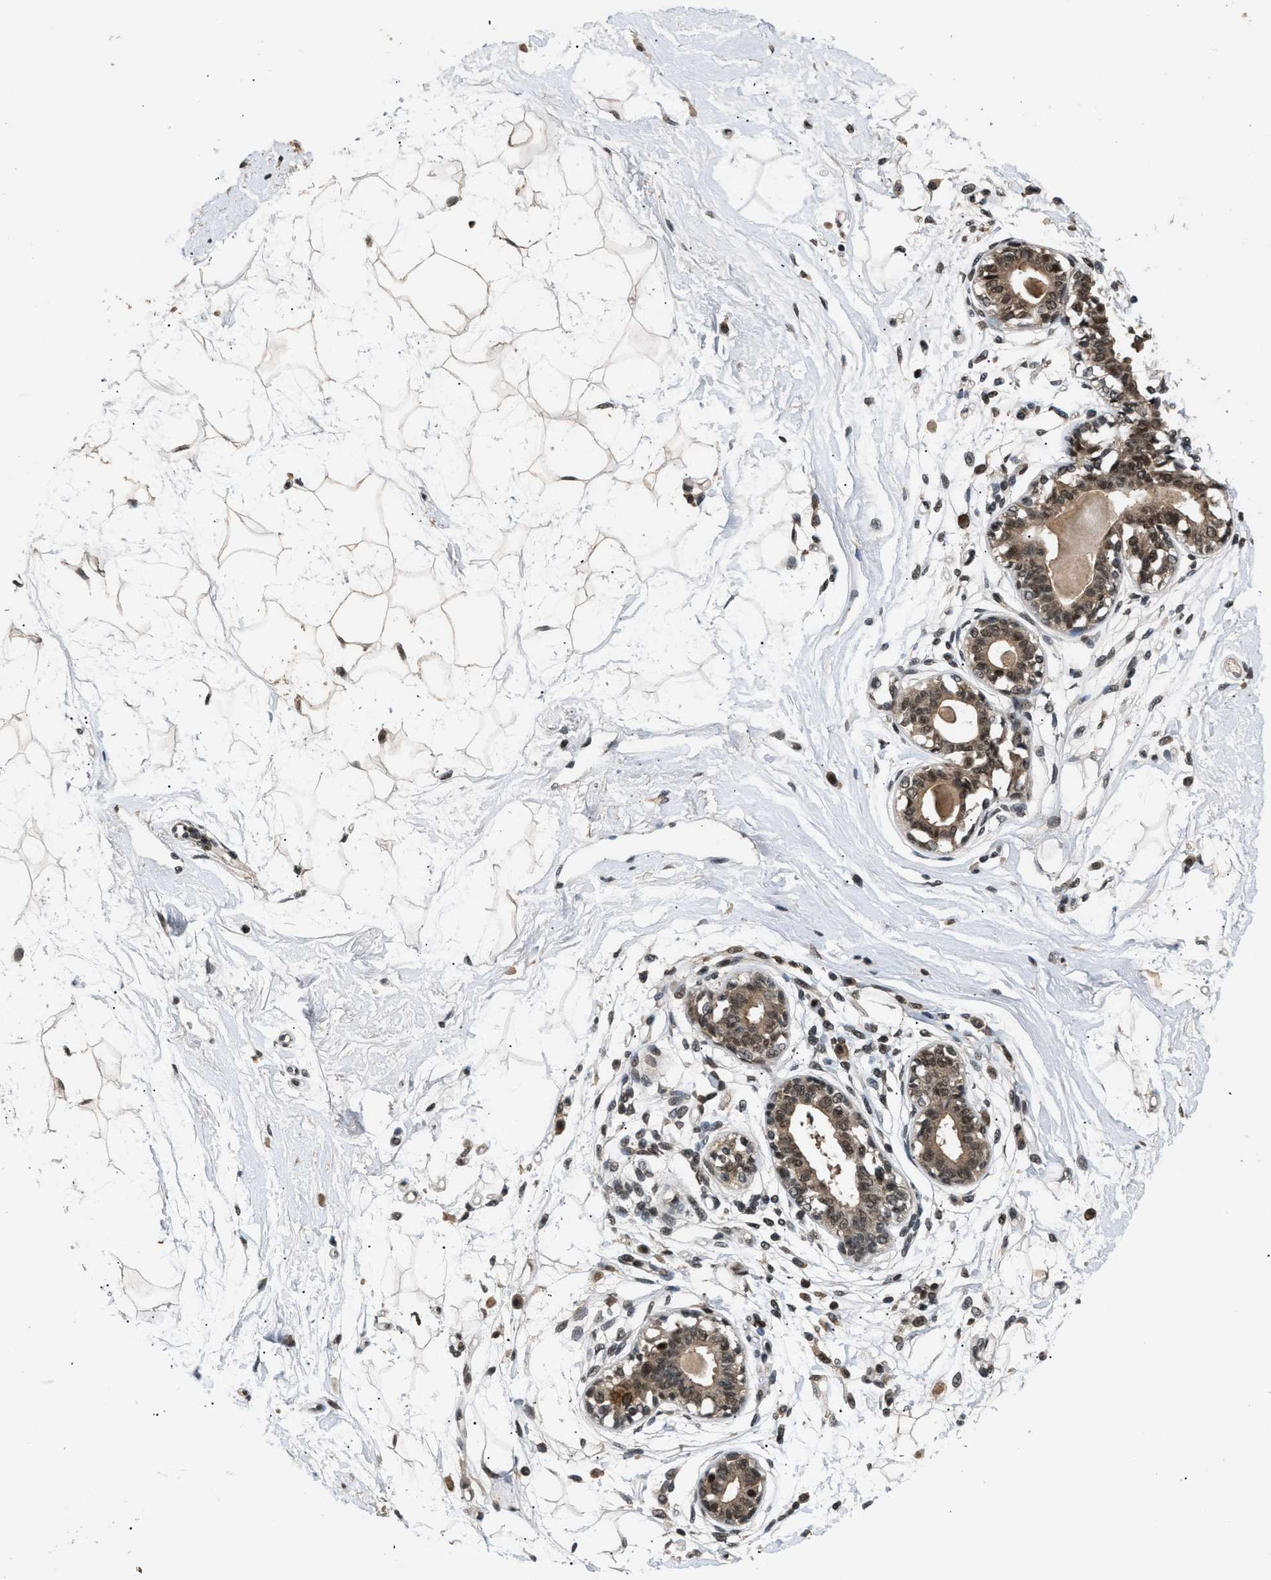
{"staining": {"intensity": "moderate", "quantity": ">75%", "location": "cytoplasmic/membranous,nuclear"}, "tissue": "breast", "cell_type": "Adipocytes", "image_type": "normal", "snomed": [{"axis": "morphology", "description": "Normal tissue, NOS"}, {"axis": "topography", "description": "Breast"}], "caption": "Immunohistochemistry photomicrograph of unremarkable breast stained for a protein (brown), which demonstrates medium levels of moderate cytoplasmic/membranous,nuclear positivity in about >75% of adipocytes.", "gene": "RBM5", "patient": {"sex": "female", "age": 45}}